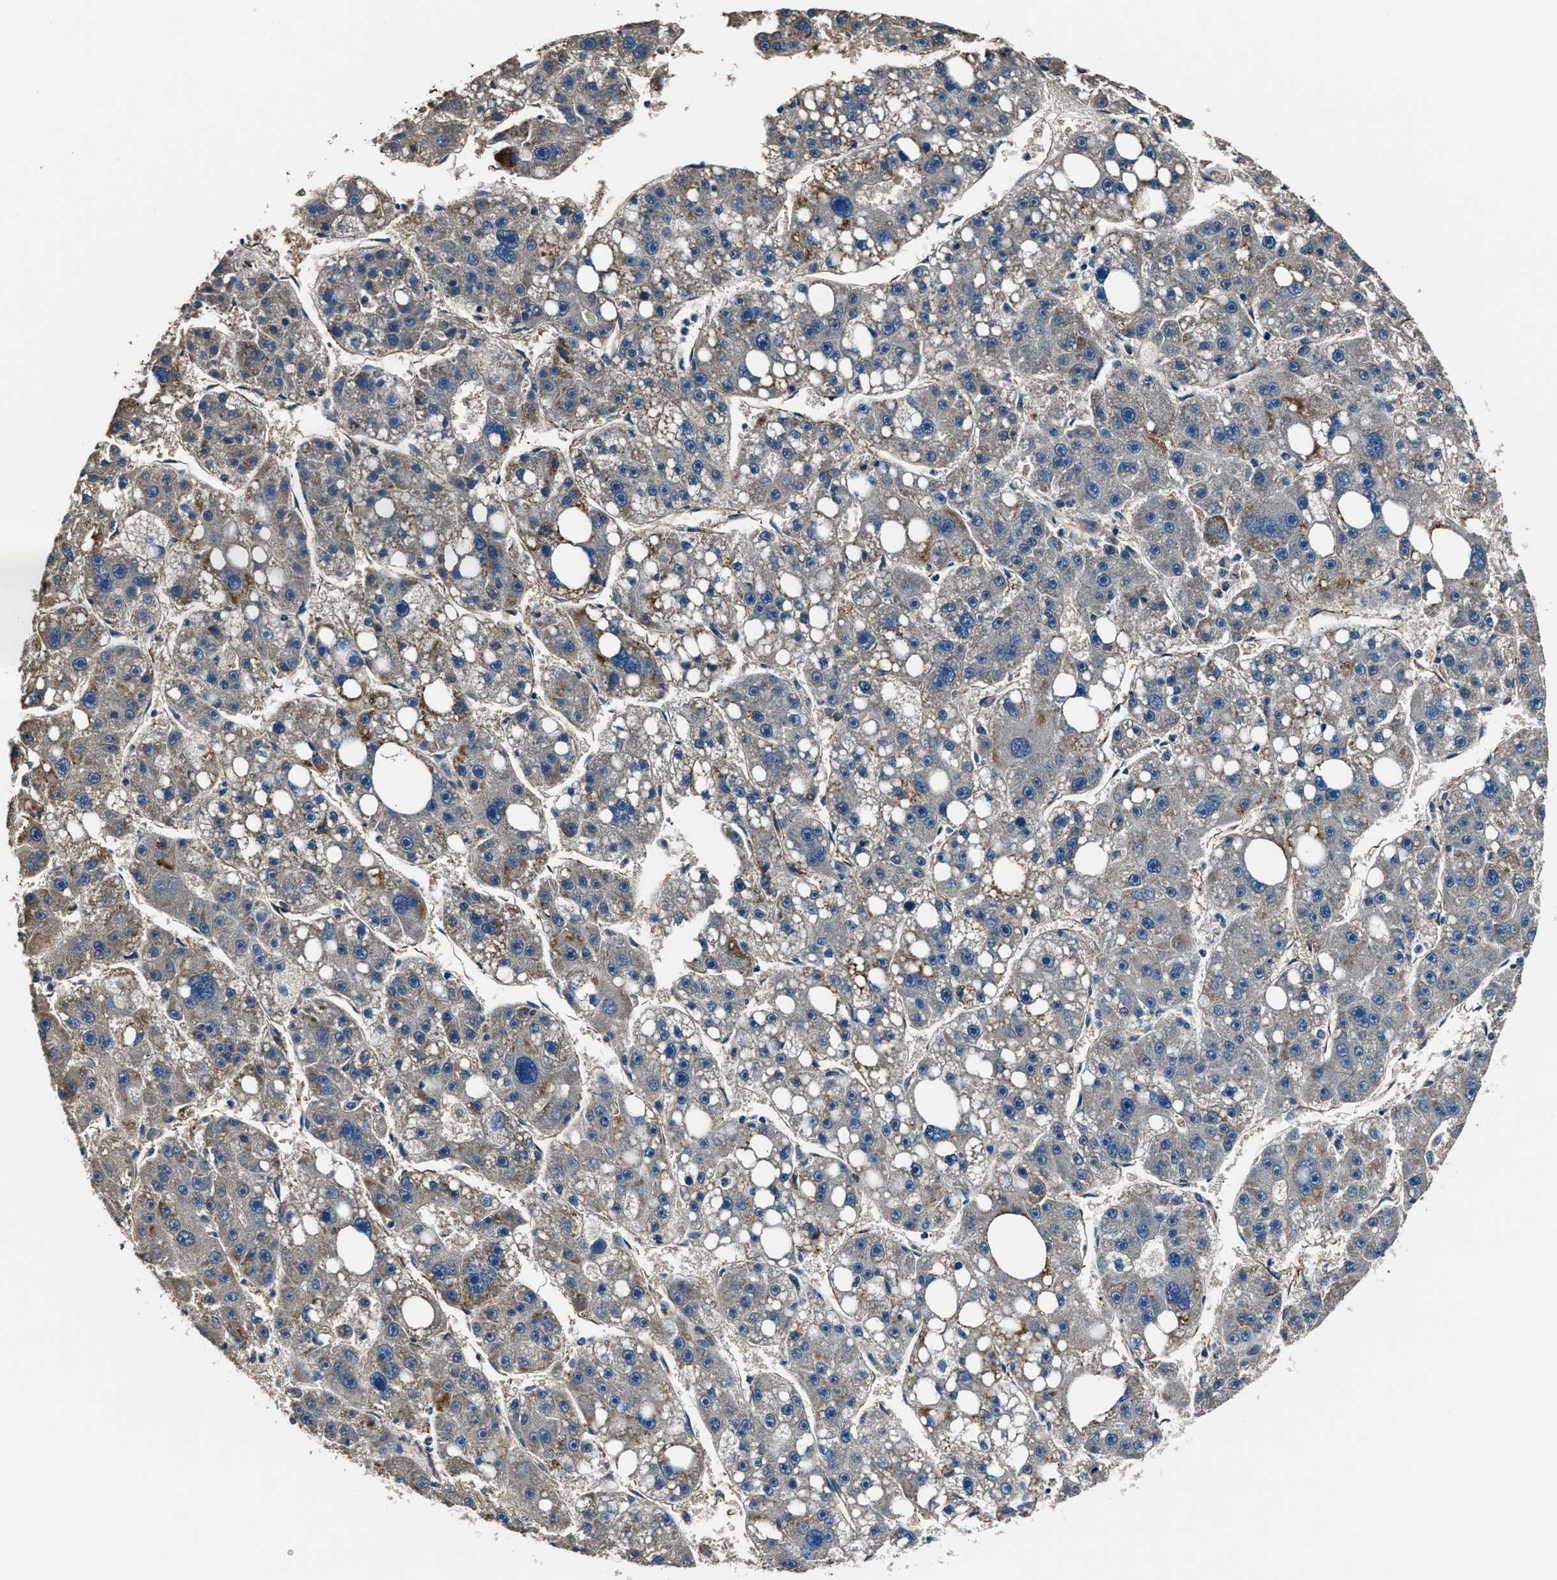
{"staining": {"intensity": "moderate", "quantity": "<25%", "location": "cytoplasmic/membranous"}, "tissue": "liver cancer", "cell_type": "Tumor cells", "image_type": "cancer", "snomed": [{"axis": "morphology", "description": "Carcinoma, Hepatocellular, NOS"}, {"axis": "topography", "description": "Liver"}], "caption": "Liver cancer stained with DAB immunohistochemistry demonstrates low levels of moderate cytoplasmic/membranous expression in approximately <25% of tumor cells. Ihc stains the protein in brown and the nuclei are stained blue.", "gene": "PRTFDC1", "patient": {"sex": "female", "age": 61}}